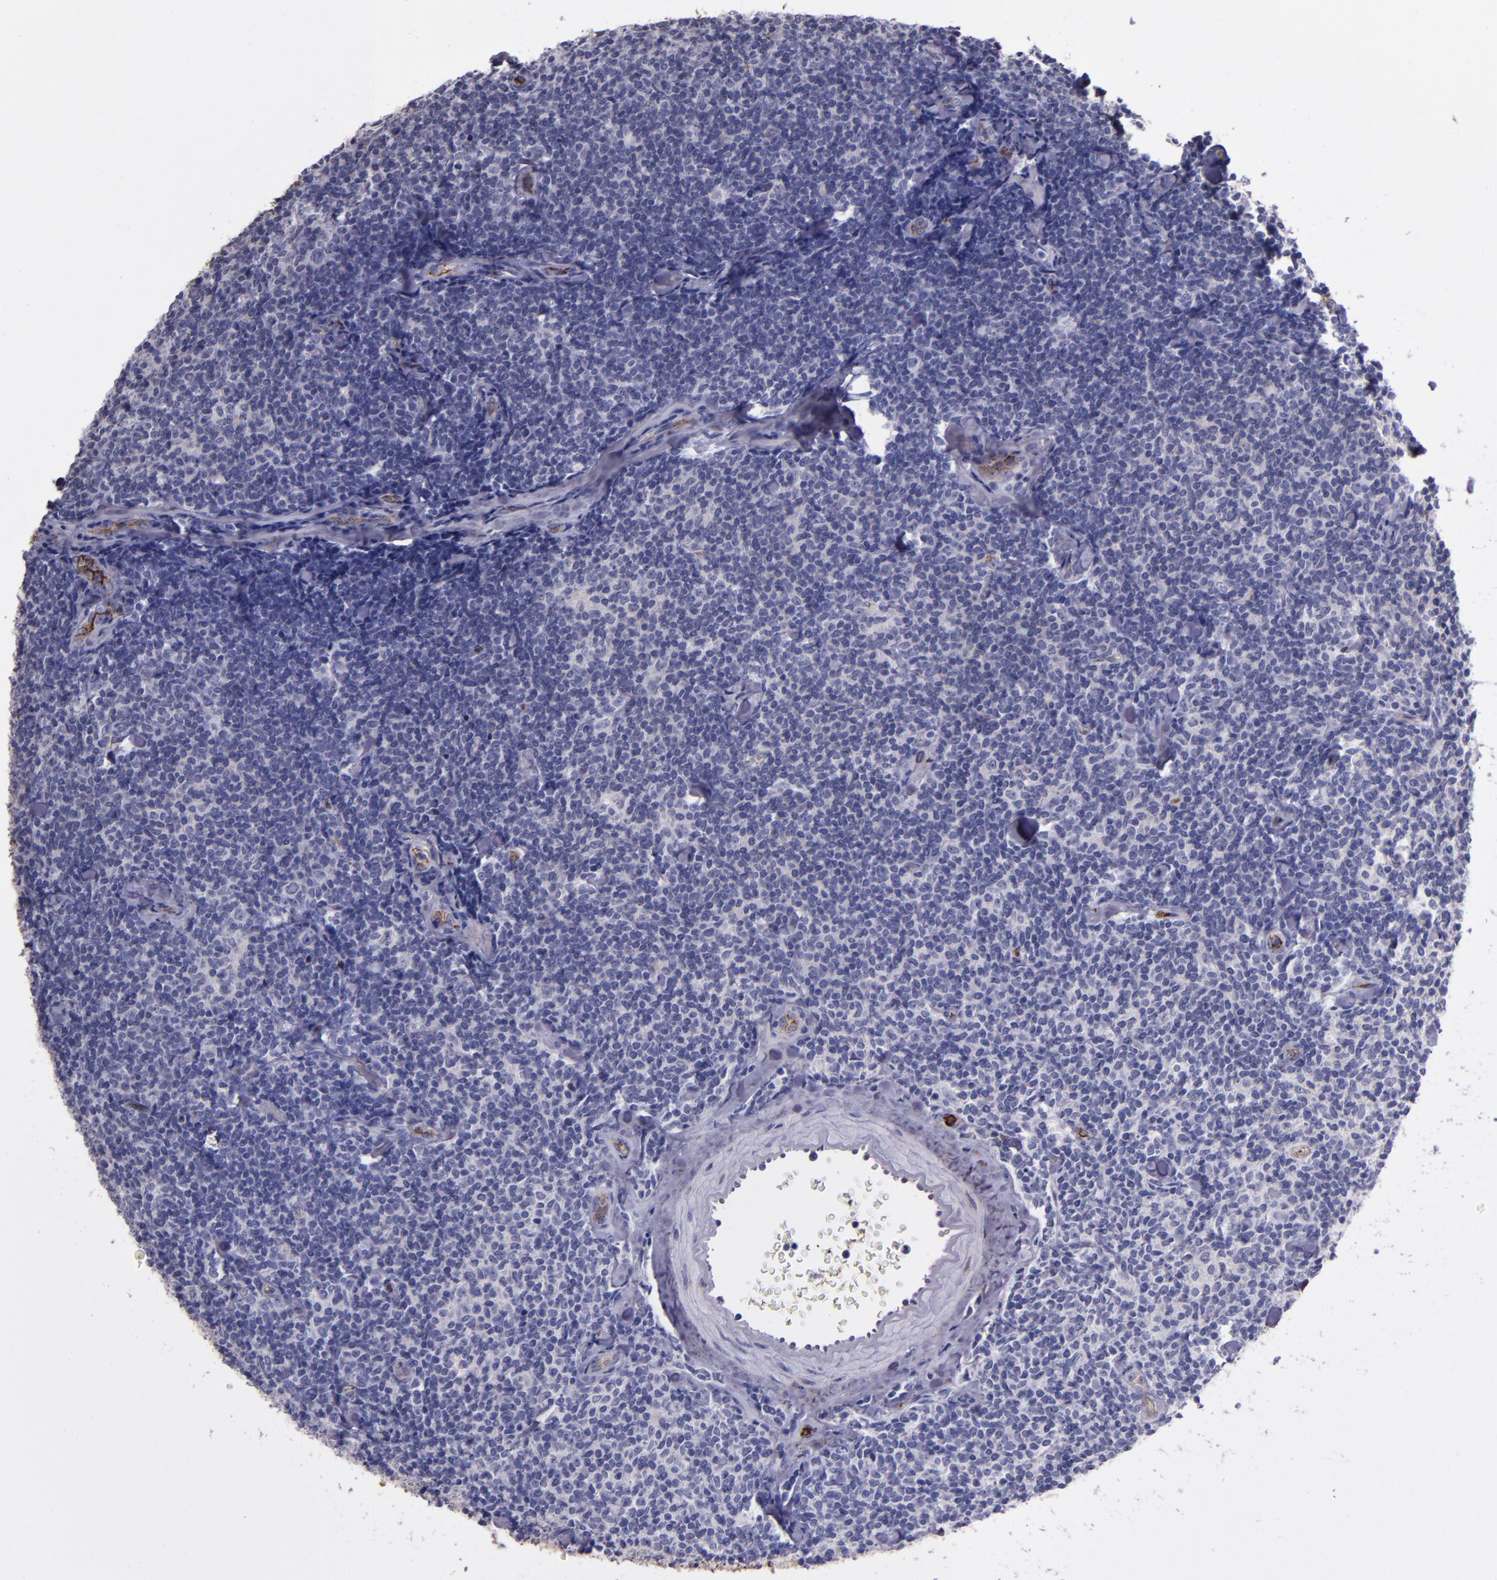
{"staining": {"intensity": "negative", "quantity": "none", "location": "none"}, "tissue": "lymphoma", "cell_type": "Tumor cells", "image_type": "cancer", "snomed": [{"axis": "morphology", "description": "Malignant lymphoma, non-Hodgkin's type, Low grade"}, {"axis": "topography", "description": "Lymph node"}], "caption": "Immunohistochemistry micrograph of low-grade malignant lymphoma, non-Hodgkin's type stained for a protein (brown), which demonstrates no expression in tumor cells.", "gene": "A2M", "patient": {"sex": "female", "age": 56}}